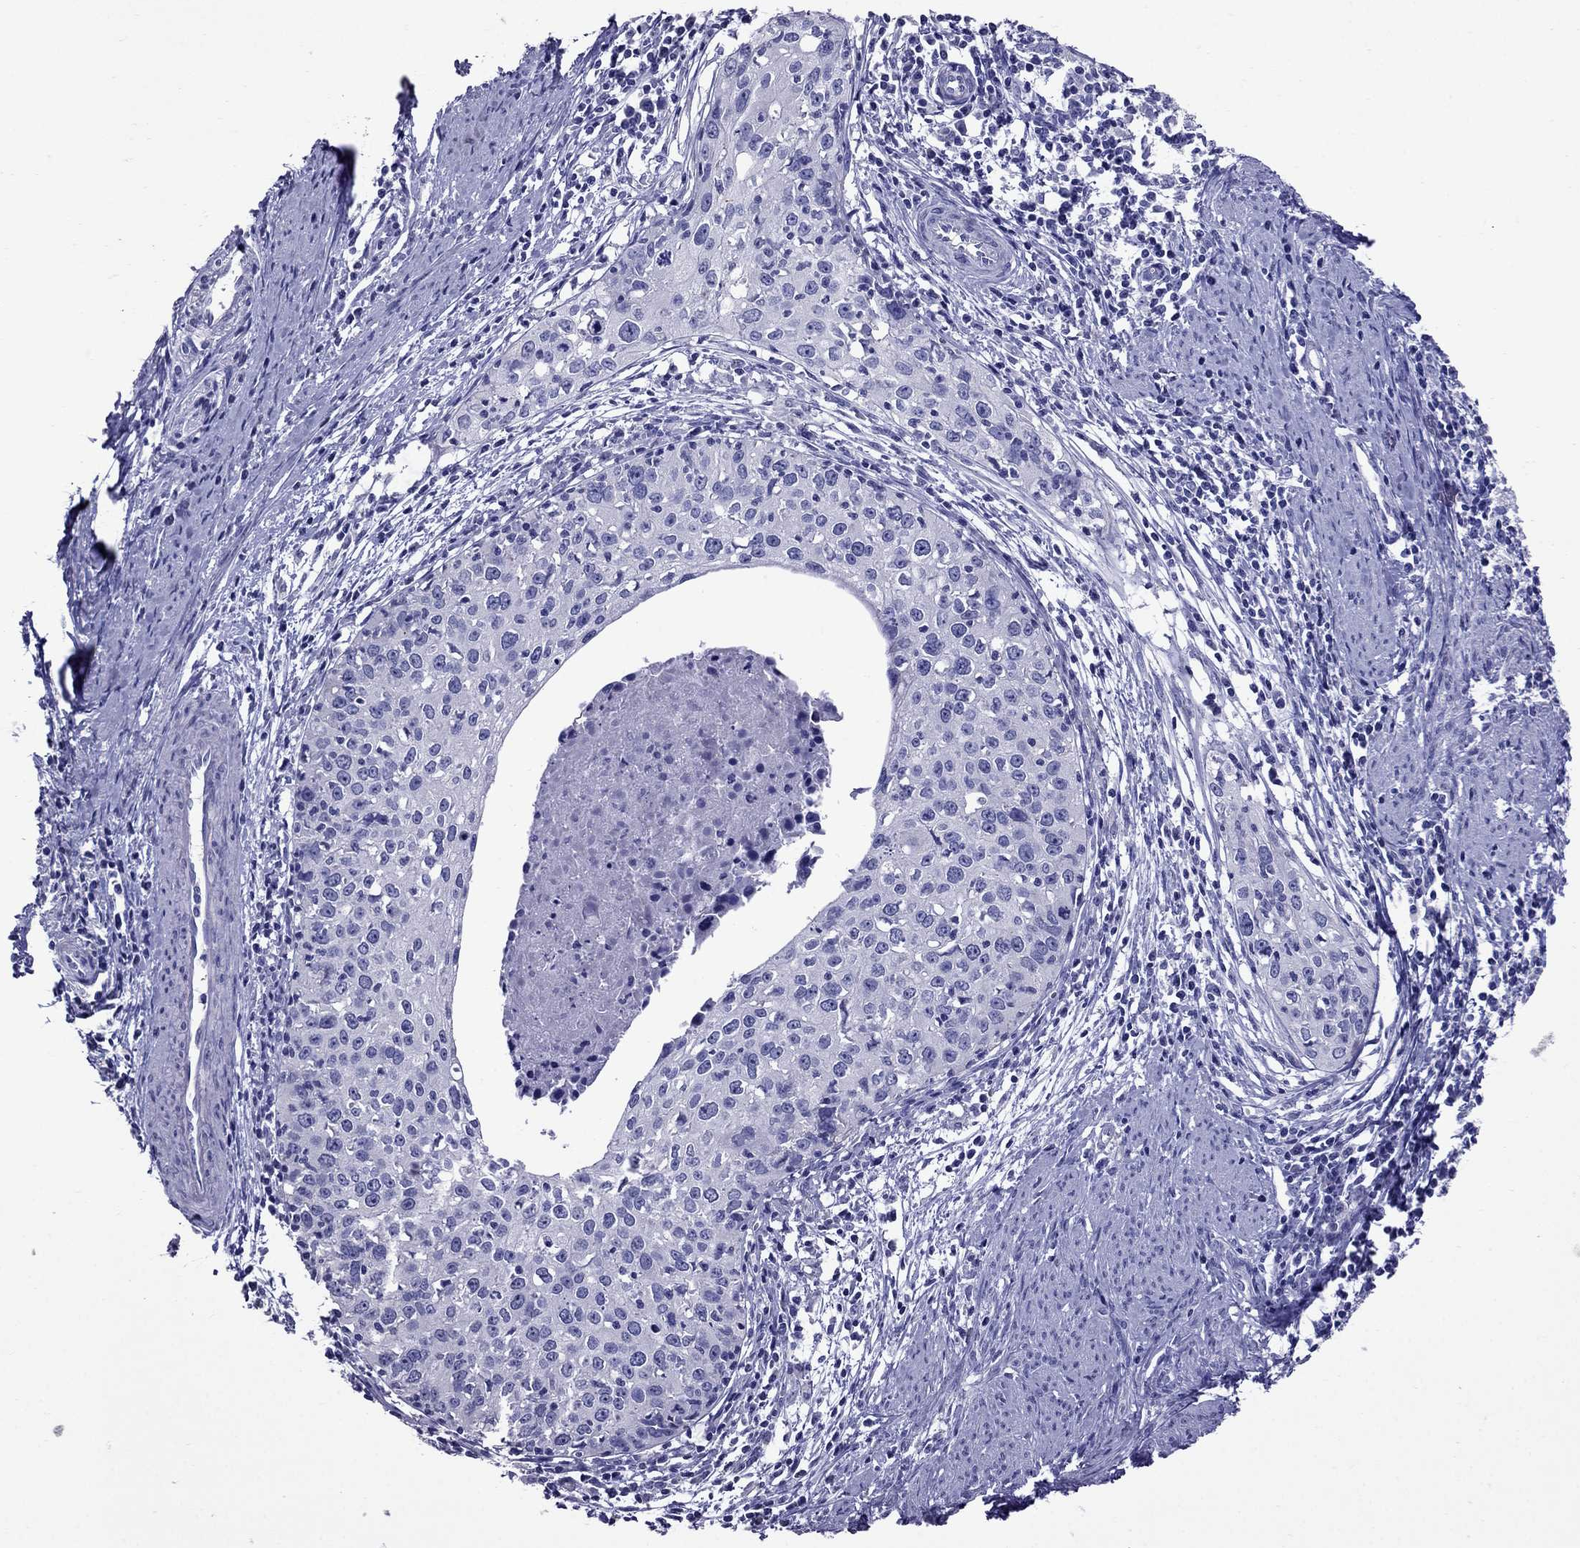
{"staining": {"intensity": "negative", "quantity": "none", "location": "none"}, "tissue": "cervical cancer", "cell_type": "Tumor cells", "image_type": "cancer", "snomed": [{"axis": "morphology", "description": "Squamous cell carcinoma, NOS"}, {"axis": "topography", "description": "Cervix"}], "caption": "IHC photomicrograph of cervical squamous cell carcinoma stained for a protein (brown), which demonstrates no staining in tumor cells.", "gene": "OXCT2", "patient": {"sex": "female", "age": 40}}